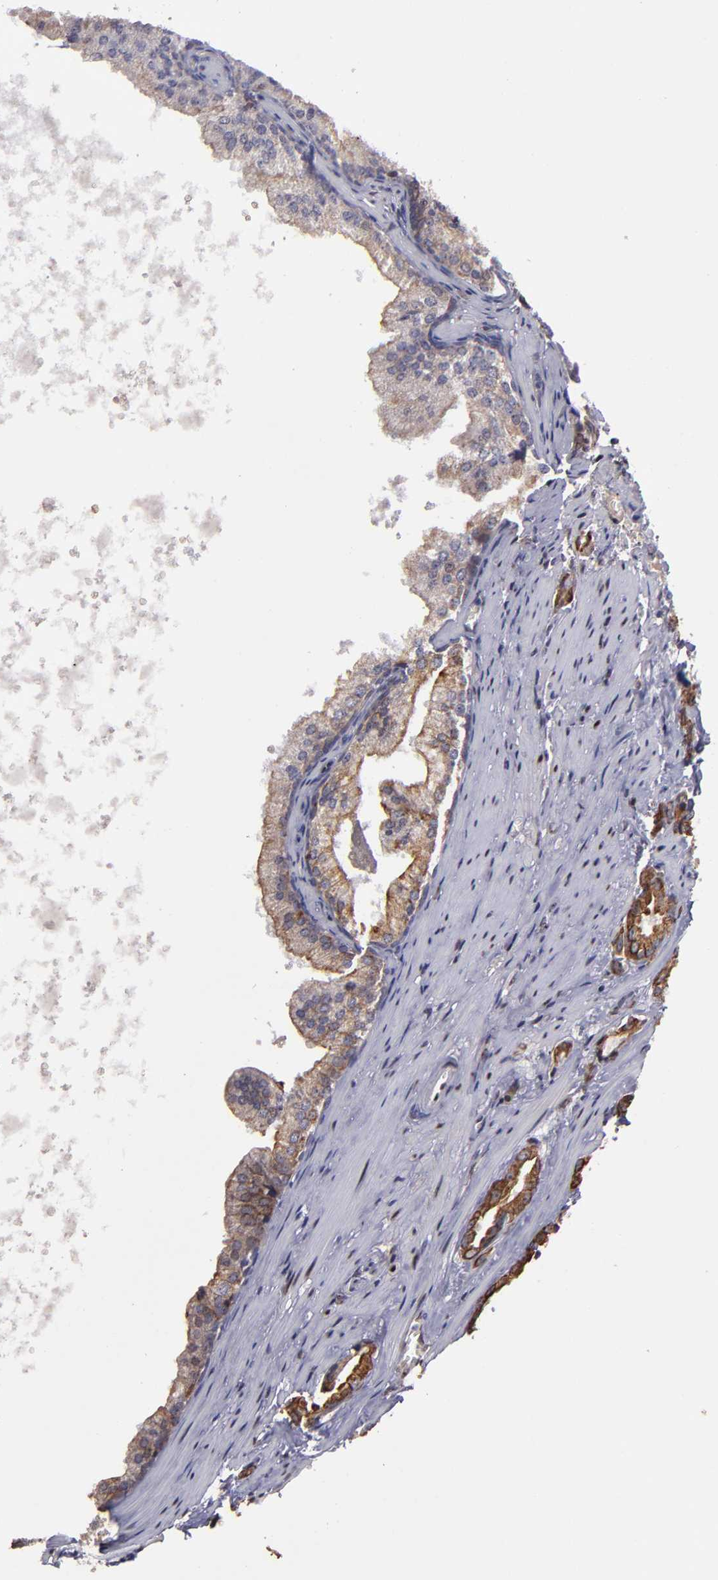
{"staining": {"intensity": "moderate", "quantity": ">75%", "location": "cytoplasmic/membranous"}, "tissue": "prostate cancer", "cell_type": "Tumor cells", "image_type": "cancer", "snomed": [{"axis": "morphology", "description": "Adenocarcinoma, Medium grade"}, {"axis": "topography", "description": "Prostate"}], "caption": "An immunohistochemistry (IHC) image of tumor tissue is shown. Protein staining in brown labels moderate cytoplasmic/membranous positivity in prostate adenocarcinoma (medium-grade) within tumor cells.", "gene": "DDX24", "patient": {"sex": "male", "age": 64}}